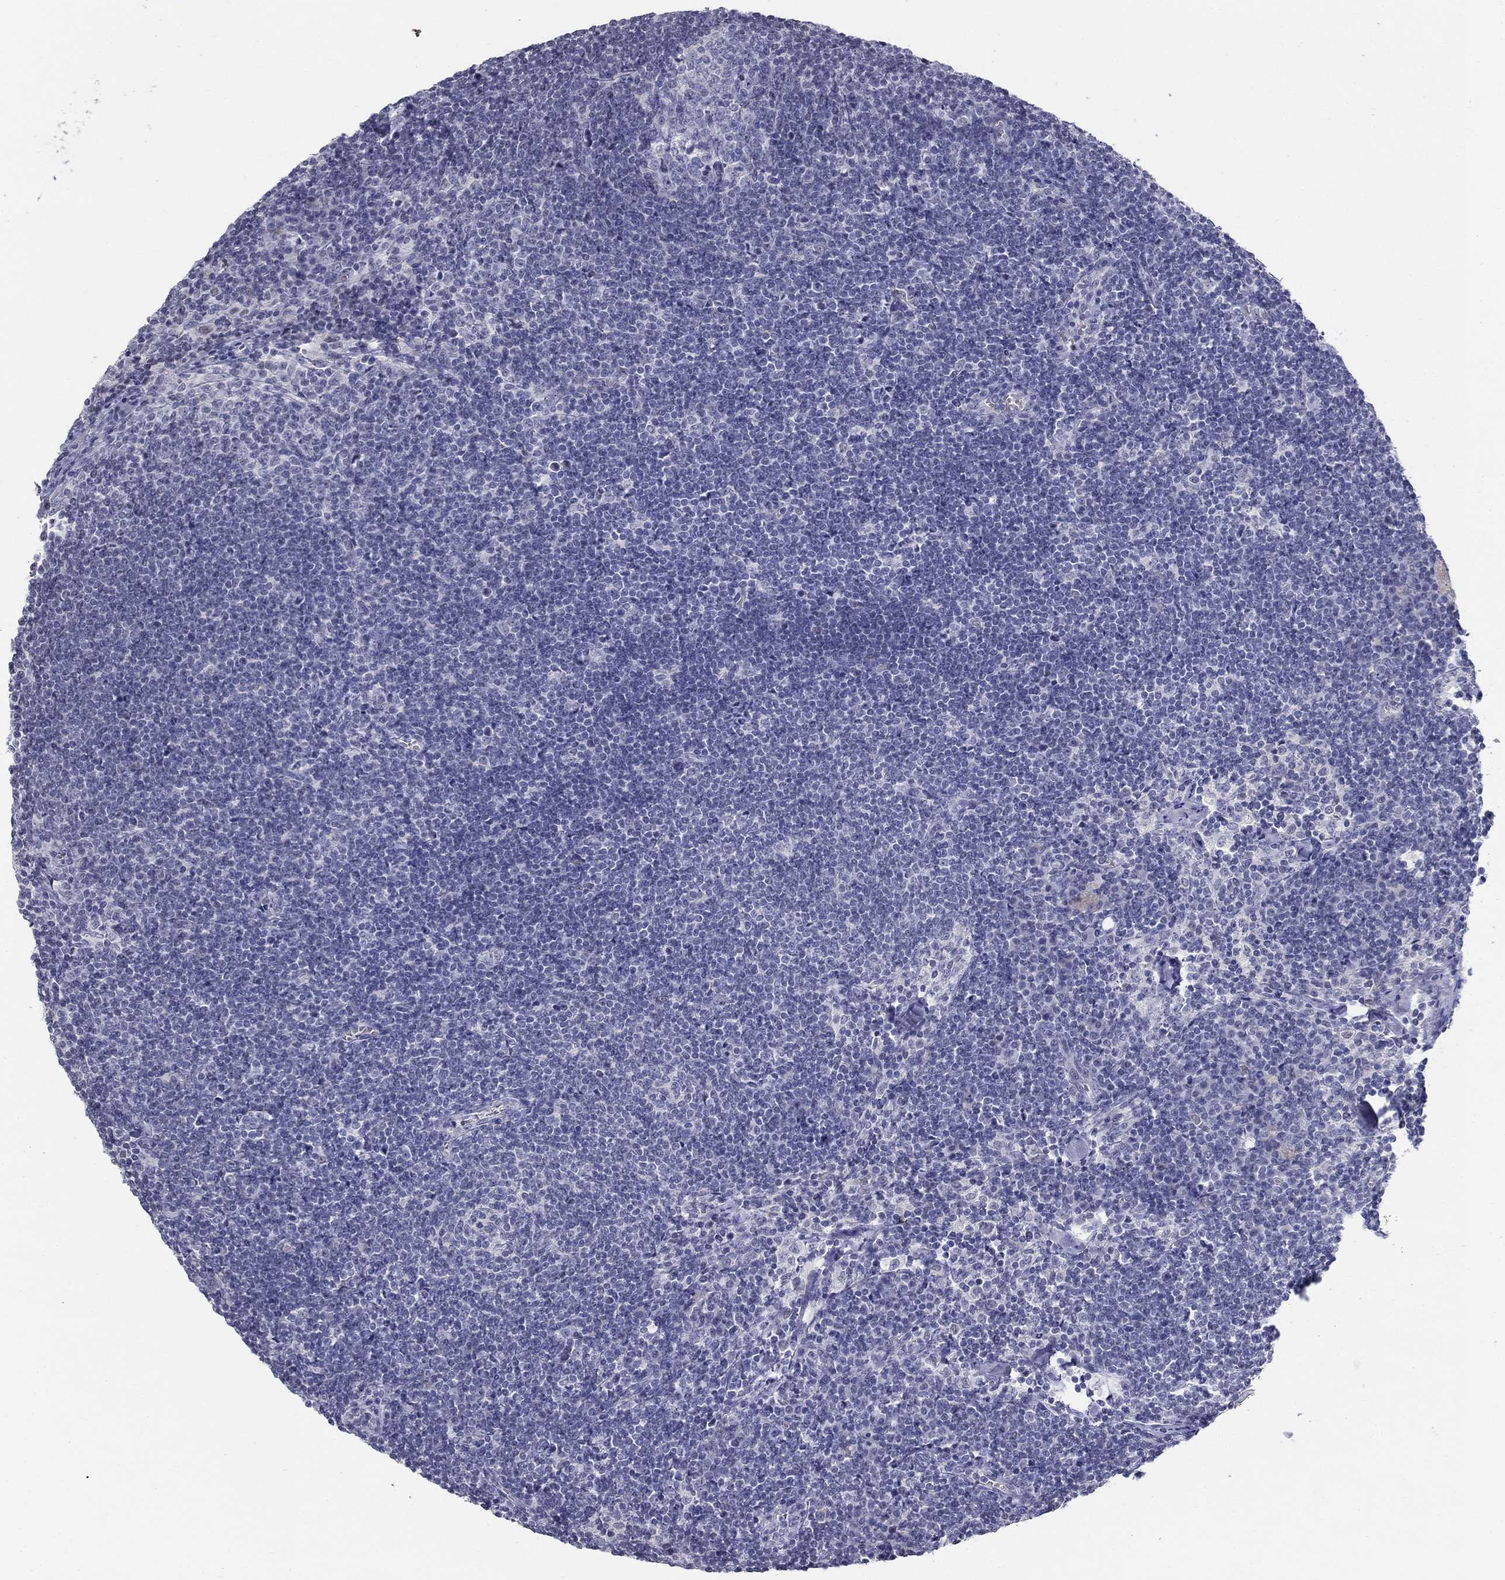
{"staining": {"intensity": "negative", "quantity": "none", "location": "none"}, "tissue": "lymph node", "cell_type": "Germinal center cells", "image_type": "normal", "snomed": [{"axis": "morphology", "description": "Normal tissue, NOS"}, {"axis": "topography", "description": "Lymph node"}], "caption": "The image exhibits no significant staining in germinal center cells of lymph node. (Immunohistochemistry (ihc), brightfield microscopy, high magnification).", "gene": "ENSG00000290147", "patient": {"sex": "male", "age": 59}}